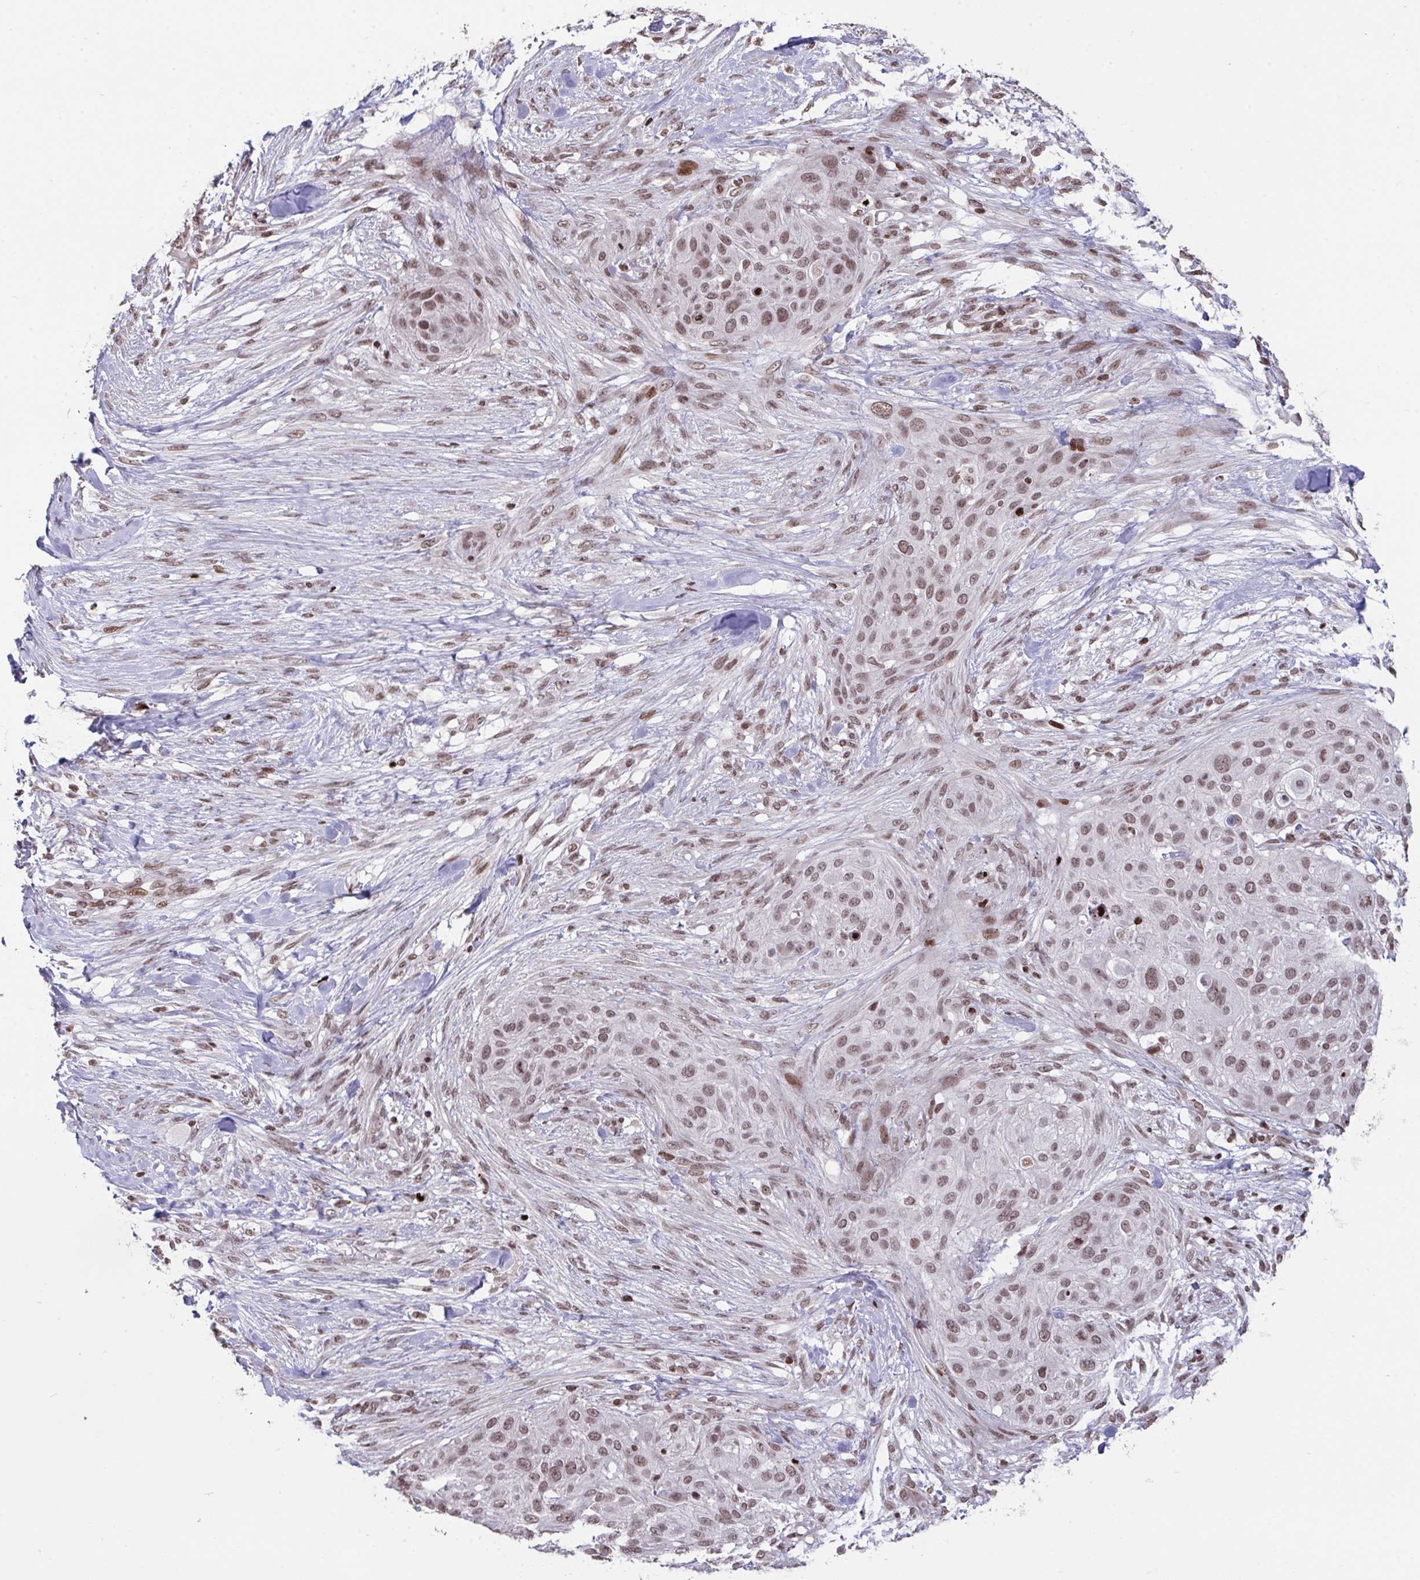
{"staining": {"intensity": "moderate", "quantity": ">75%", "location": "nuclear"}, "tissue": "skin cancer", "cell_type": "Tumor cells", "image_type": "cancer", "snomed": [{"axis": "morphology", "description": "Squamous cell carcinoma, NOS"}, {"axis": "topography", "description": "Skin"}], "caption": "IHC photomicrograph of human squamous cell carcinoma (skin) stained for a protein (brown), which reveals medium levels of moderate nuclear positivity in approximately >75% of tumor cells.", "gene": "NIP7", "patient": {"sex": "female", "age": 87}}